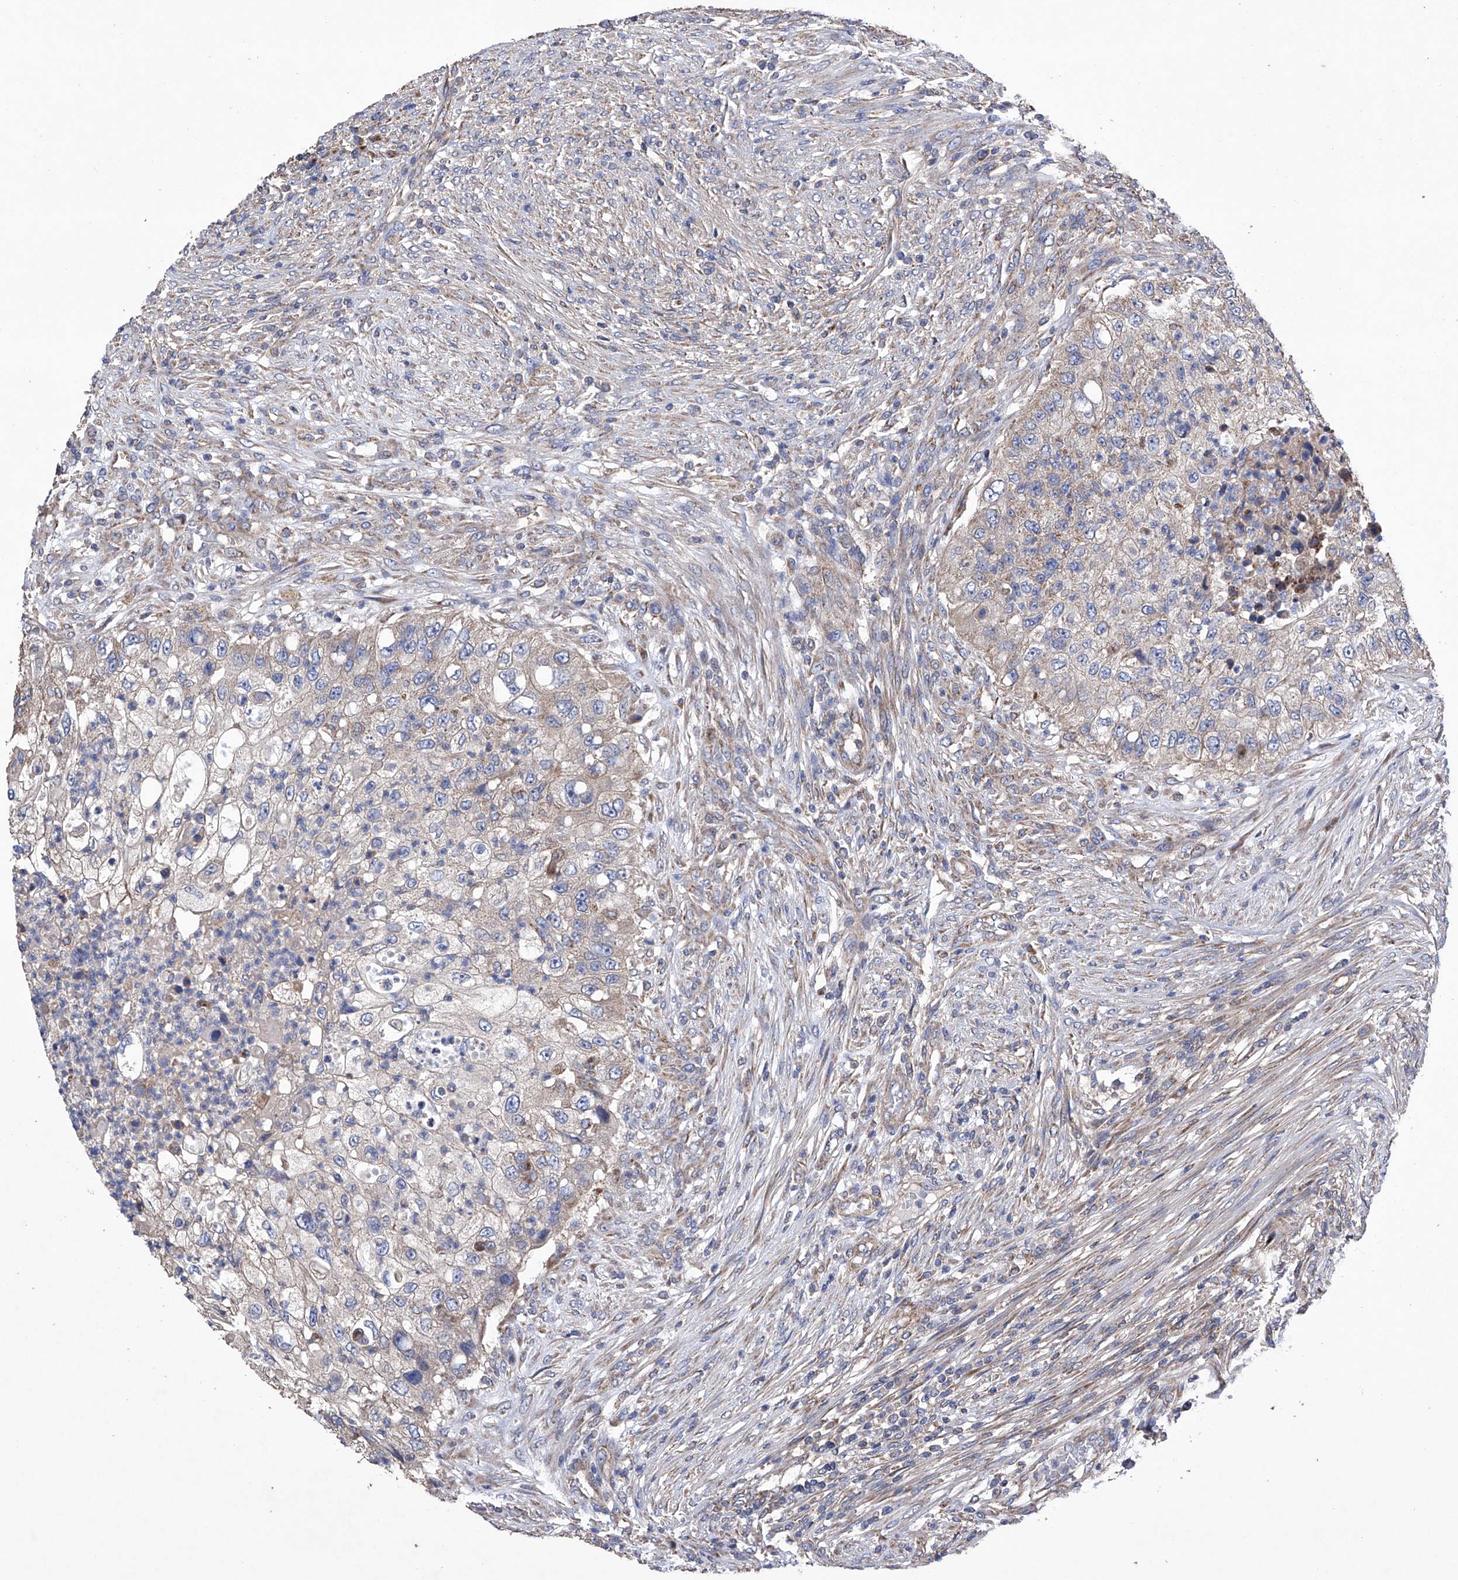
{"staining": {"intensity": "weak", "quantity": "25%-75%", "location": "cytoplasmic/membranous"}, "tissue": "urothelial cancer", "cell_type": "Tumor cells", "image_type": "cancer", "snomed": [{"axis": "morphology", "description": "Urothelial carcinoma, High grade"}, {"axis": "topography", "description": "Urinary bladder"}], "caption": "A photomicrograph of human urothelial carcinoma (high-grade) stained for a protein displays weak cytoplasmic/membranous brown staining in tumor cells.", "gene": "EFCAB2", "patient": {"sex": "female", "age": 60}}